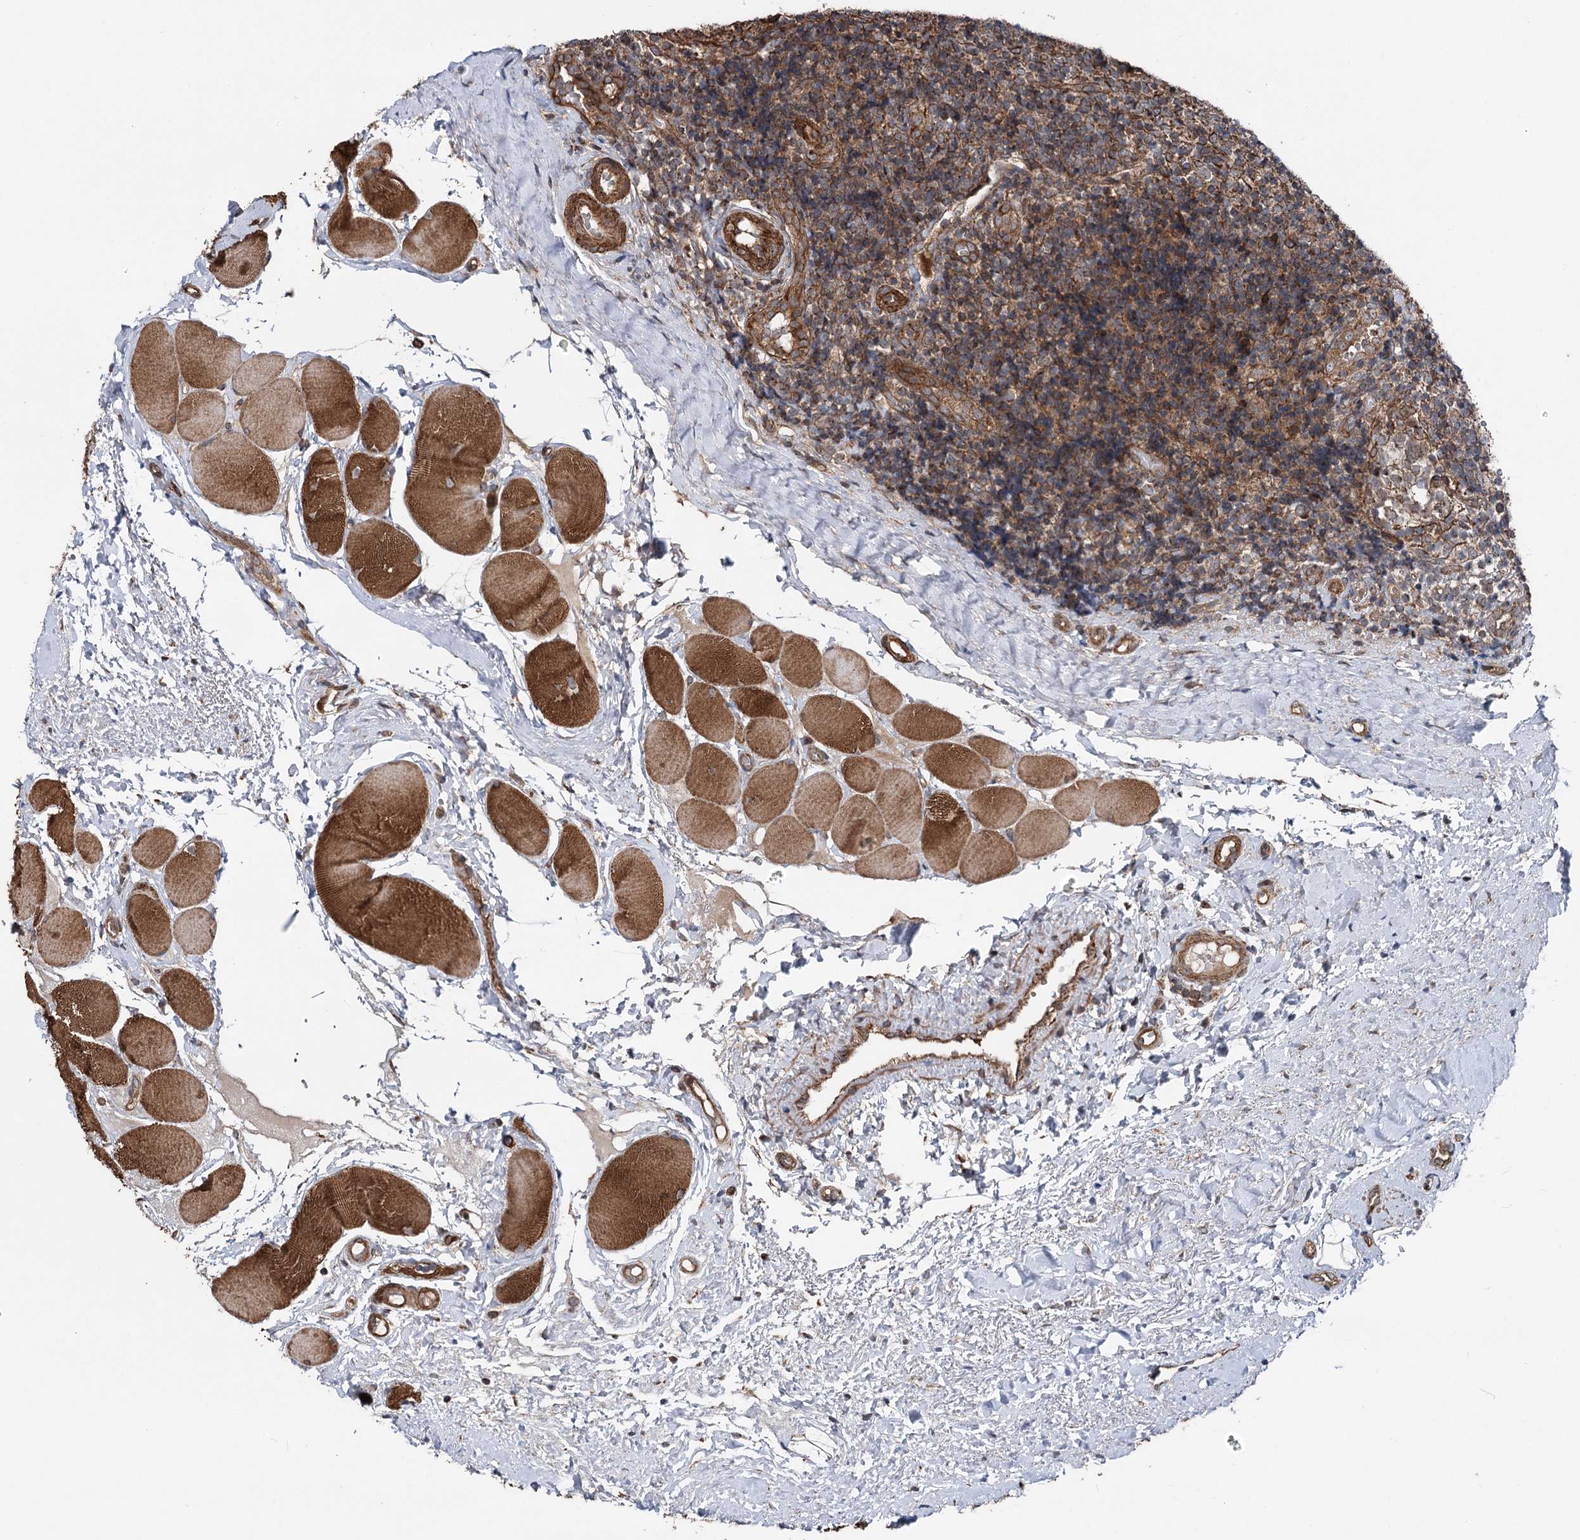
{"staining": {"intensity": "negative", "quantity": "none", "location": "none"}, "tissue": "tonsil", "cell_type": "Germinal center cells", "image_type": "normal", "snomed": [{"axis": "morphology", "description": "Normal tissue, NOS"}, {"axis": "topography", "description": "Tonsil"}], "caption": "There is no significant expression in germinal center cells of tonsil. Nuclei are stained in blue.", "gene": "ITFG2", "patient": {"sex": "female", "age": 19}}